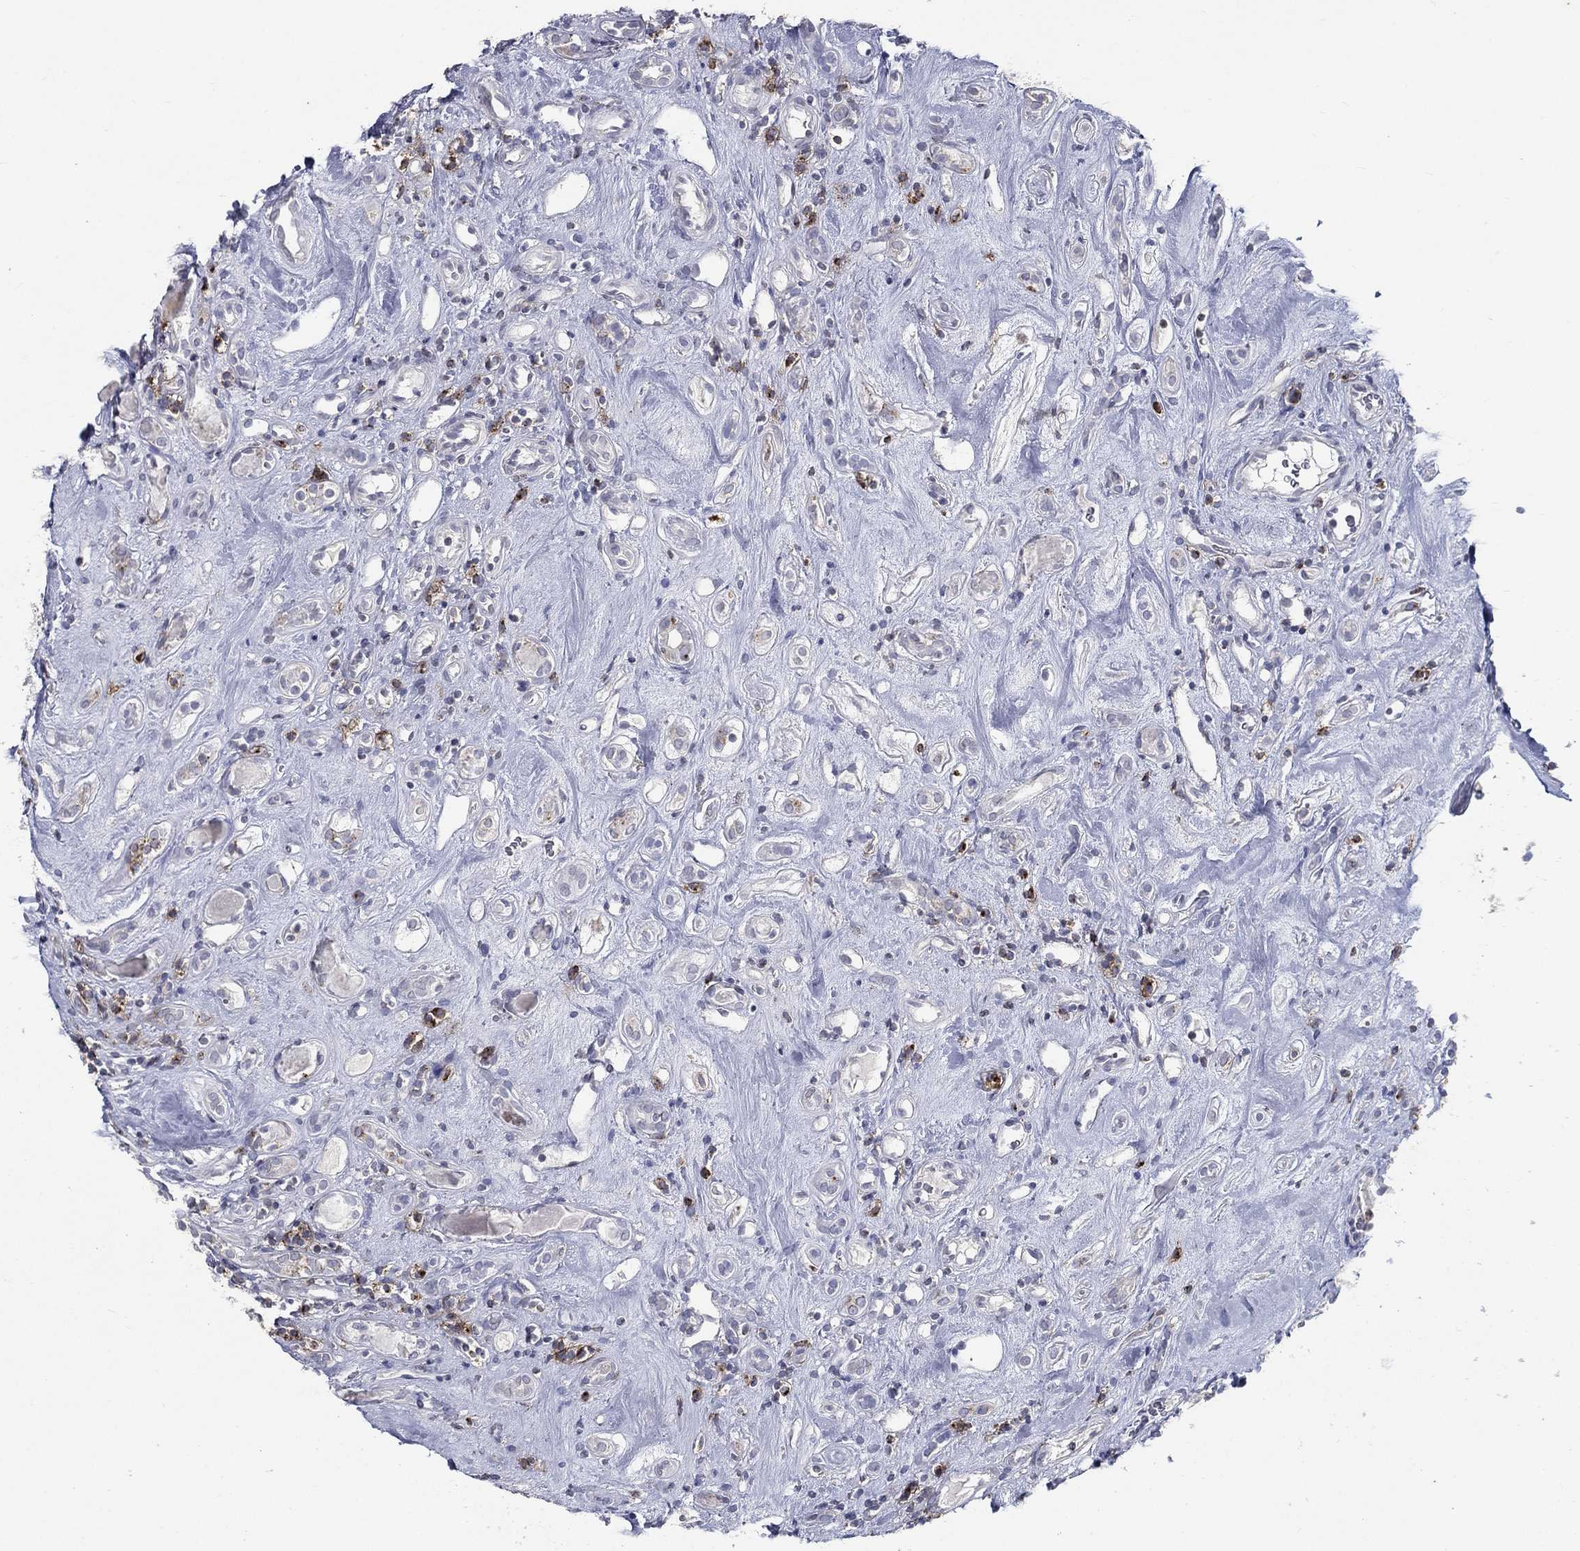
{"staining": {"intensity": "negative", "quantity": "none", "location": "none"}, "tissue": "renal cancer", "cell_type": "Tumor cells", "image_type": "cancer", "snomed": [{"axis": "morphology", "description": "Adenocarcinoma, NOS"}, {"axis": "topography", "description": "Kidney"}], "caption": "The histopathology image reveals no staining of tumor cells in adenocarcinoma (renal). (DAB (3,3'-diaminobenzidine) immunohistochemistry (IHC), high magnification).", "gene": "EVI2B", "patient": {"sex": "female", "age": 89}}